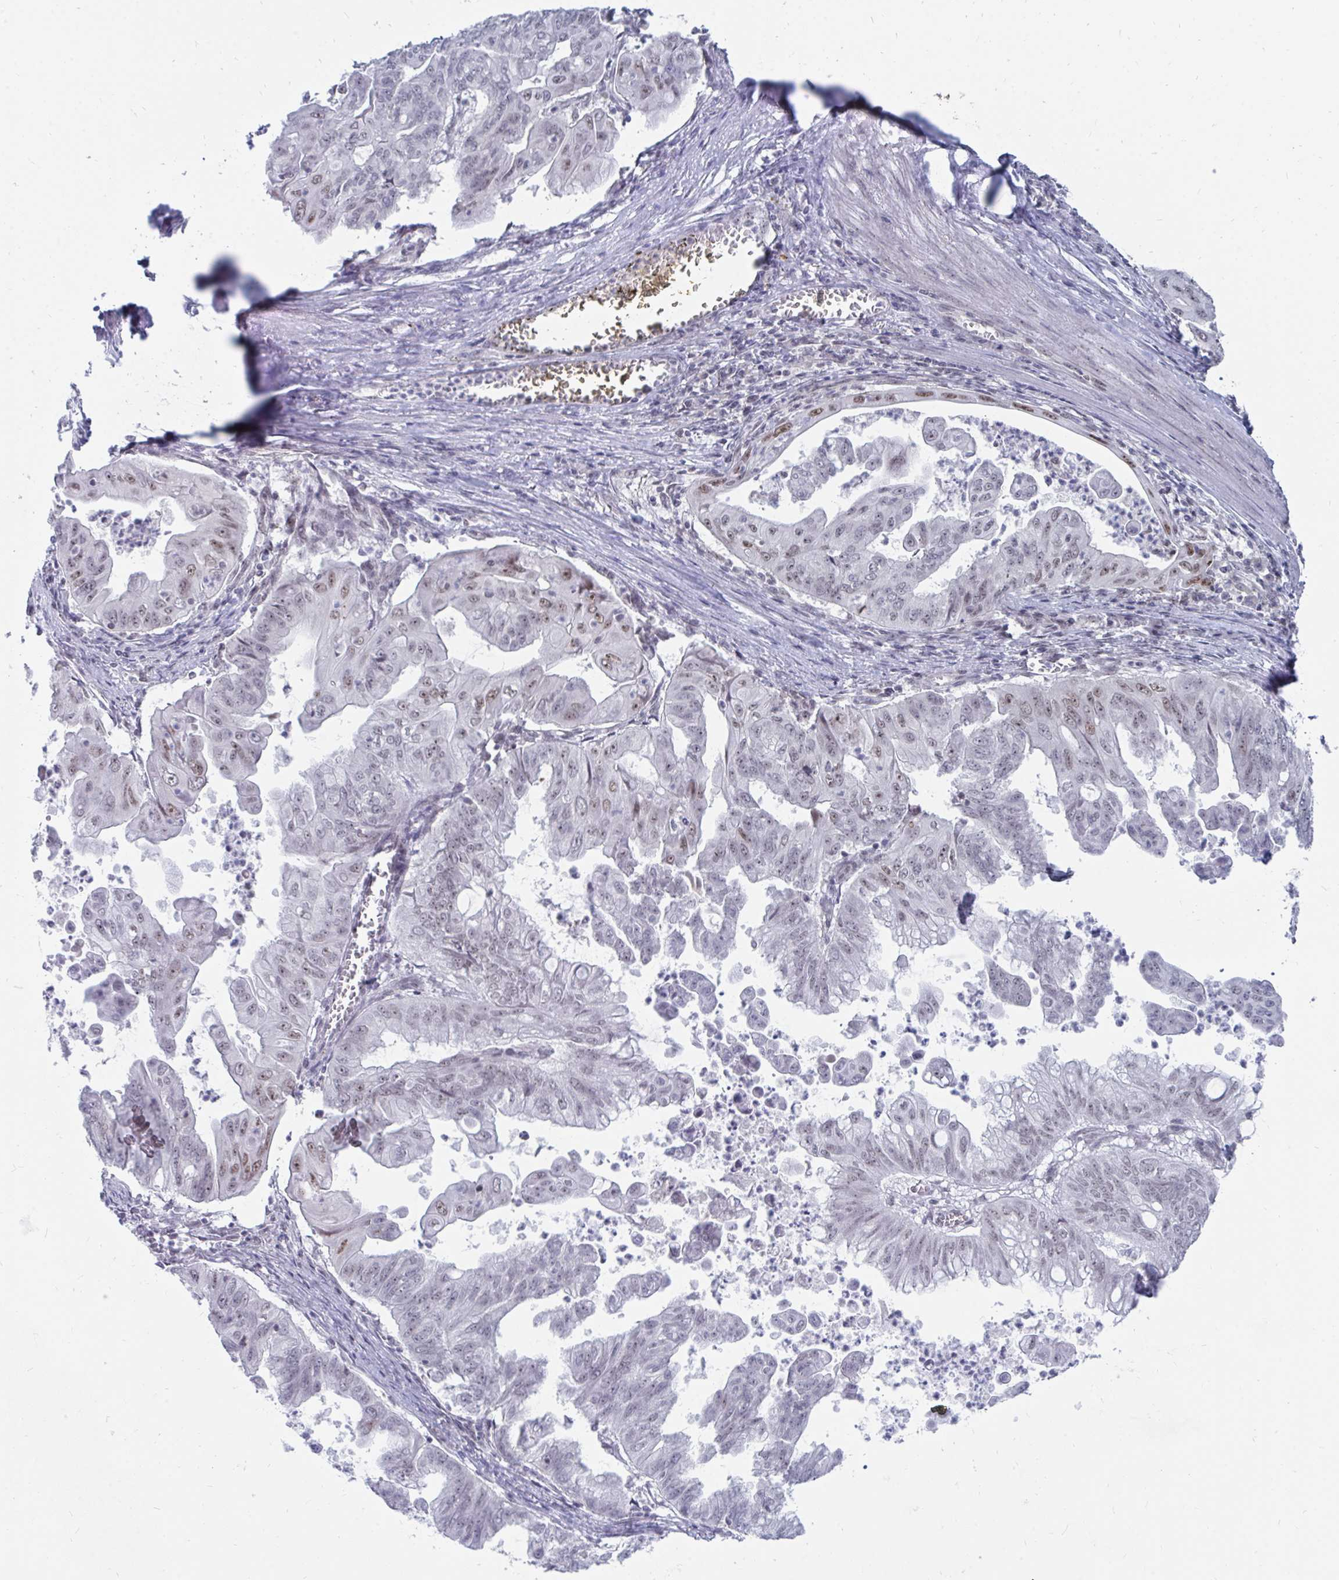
{"staining": {"intensity": "weak", "quantity": "<25%", "location": "nuclear"}, "tissue": "stomach cancer", "cell_type": "Tumor cells", "image_type": "cancer", "snomed": [{"axis": "morphology", "description": "Adenocarcinoma, NOS"}, {"axis": "topography", "description": "Stomach, upper"}], "caption": "This is an immunohistochemistry photomicrograph of adenocarcinoma (stomach). There is no staining in tumor cells.", "gene": "TRIP12", "patient": {"sex": "male", "age": 80}}